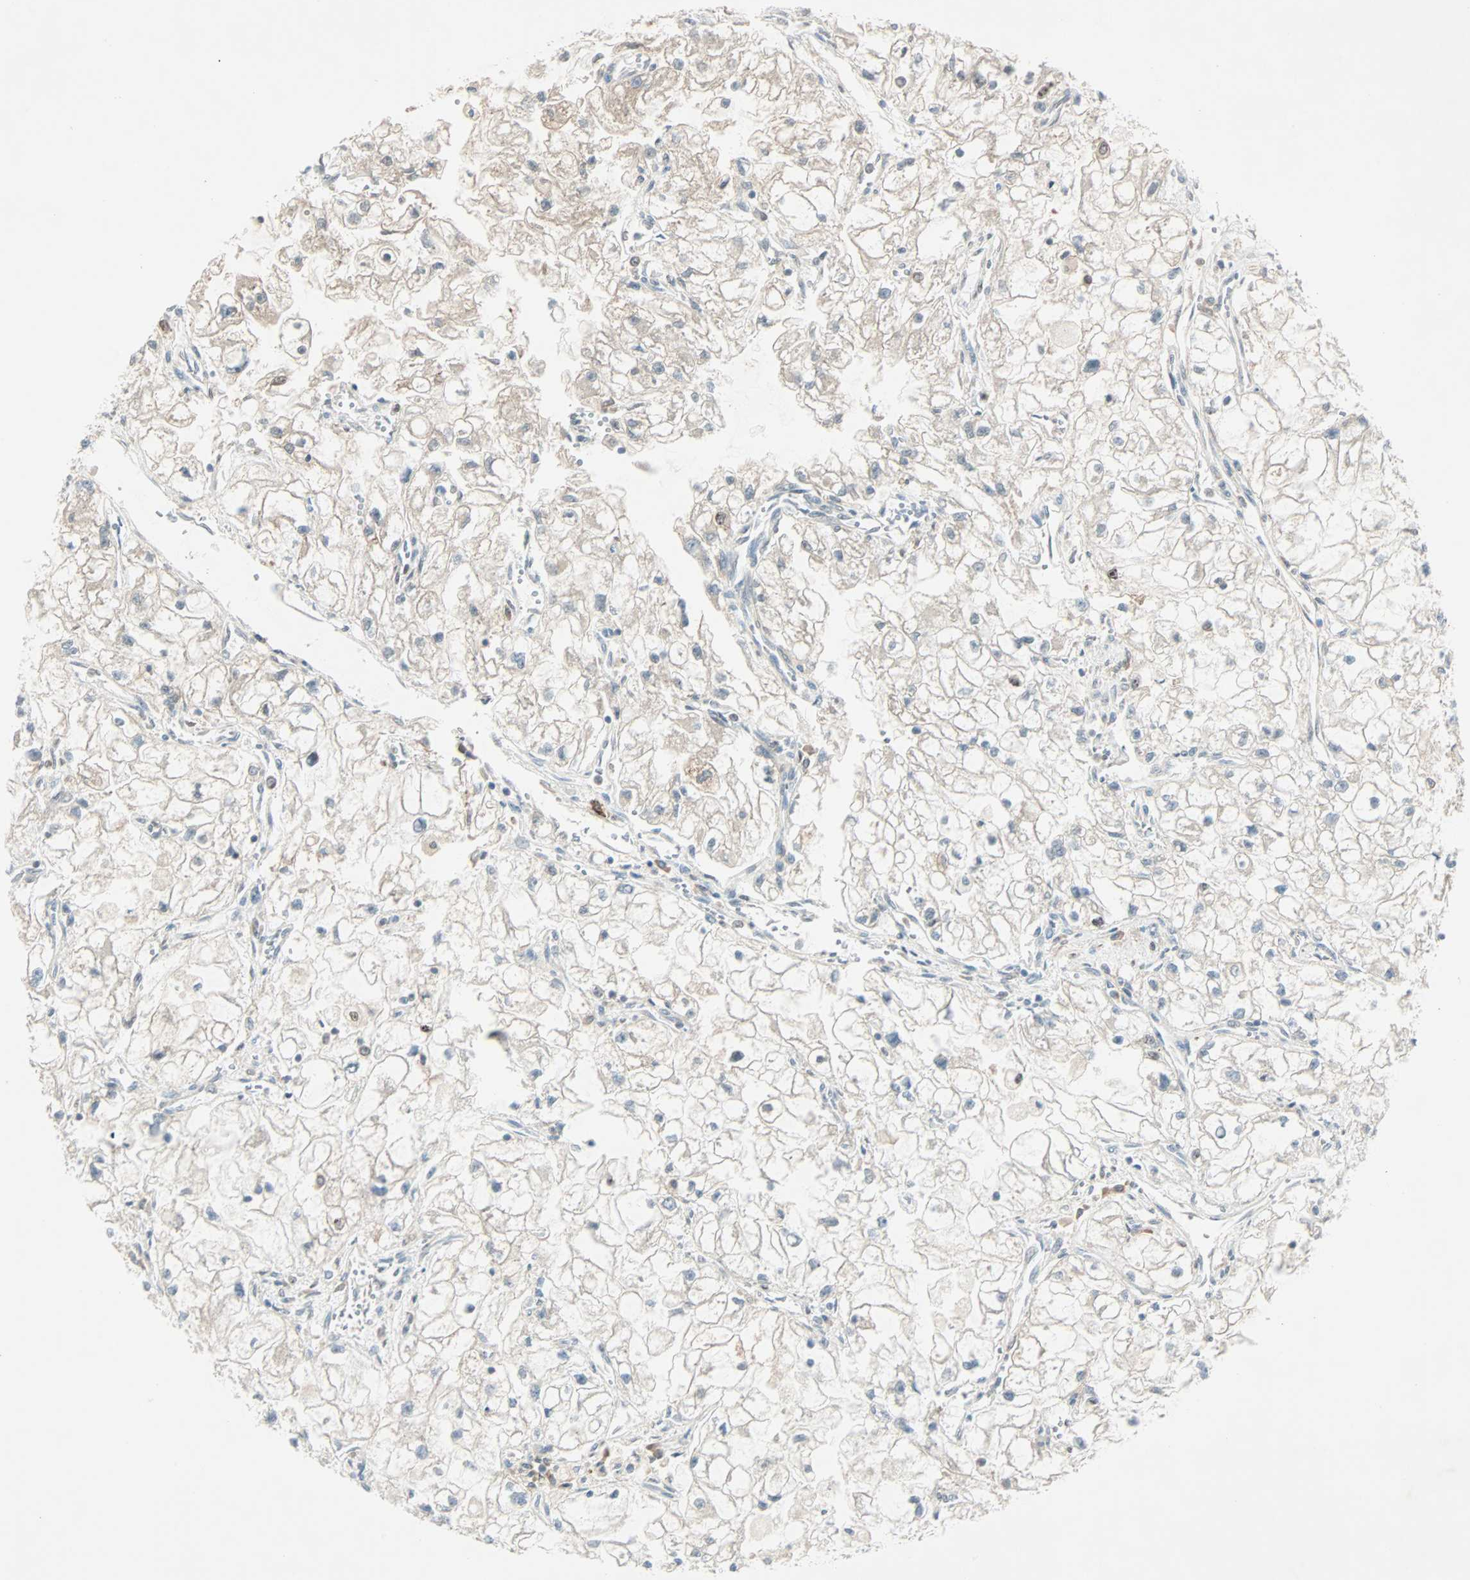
{"staining": {"intensity": "weak", "quantity": "25%-75%", "location": "cytoplasmic/membranous"}, "tissue": "renal cancer", "cell_type": "Tumor cells", "image_type": "cancer", "snomed": [{"axis": "morphology", "description": "Adenocarcinoma, NOS"}, {"axis": "topography", "description": "Kidney"}], "caption": "Brown immunohistochemical staining in renal cancer (adenocarcinoma) demonstrates weak cytoplasmic/membranous staining in approximately 25%-75% of tumor cells.", "gene": "SMIM8", "patient": {"sex": "female", "age": 70}}